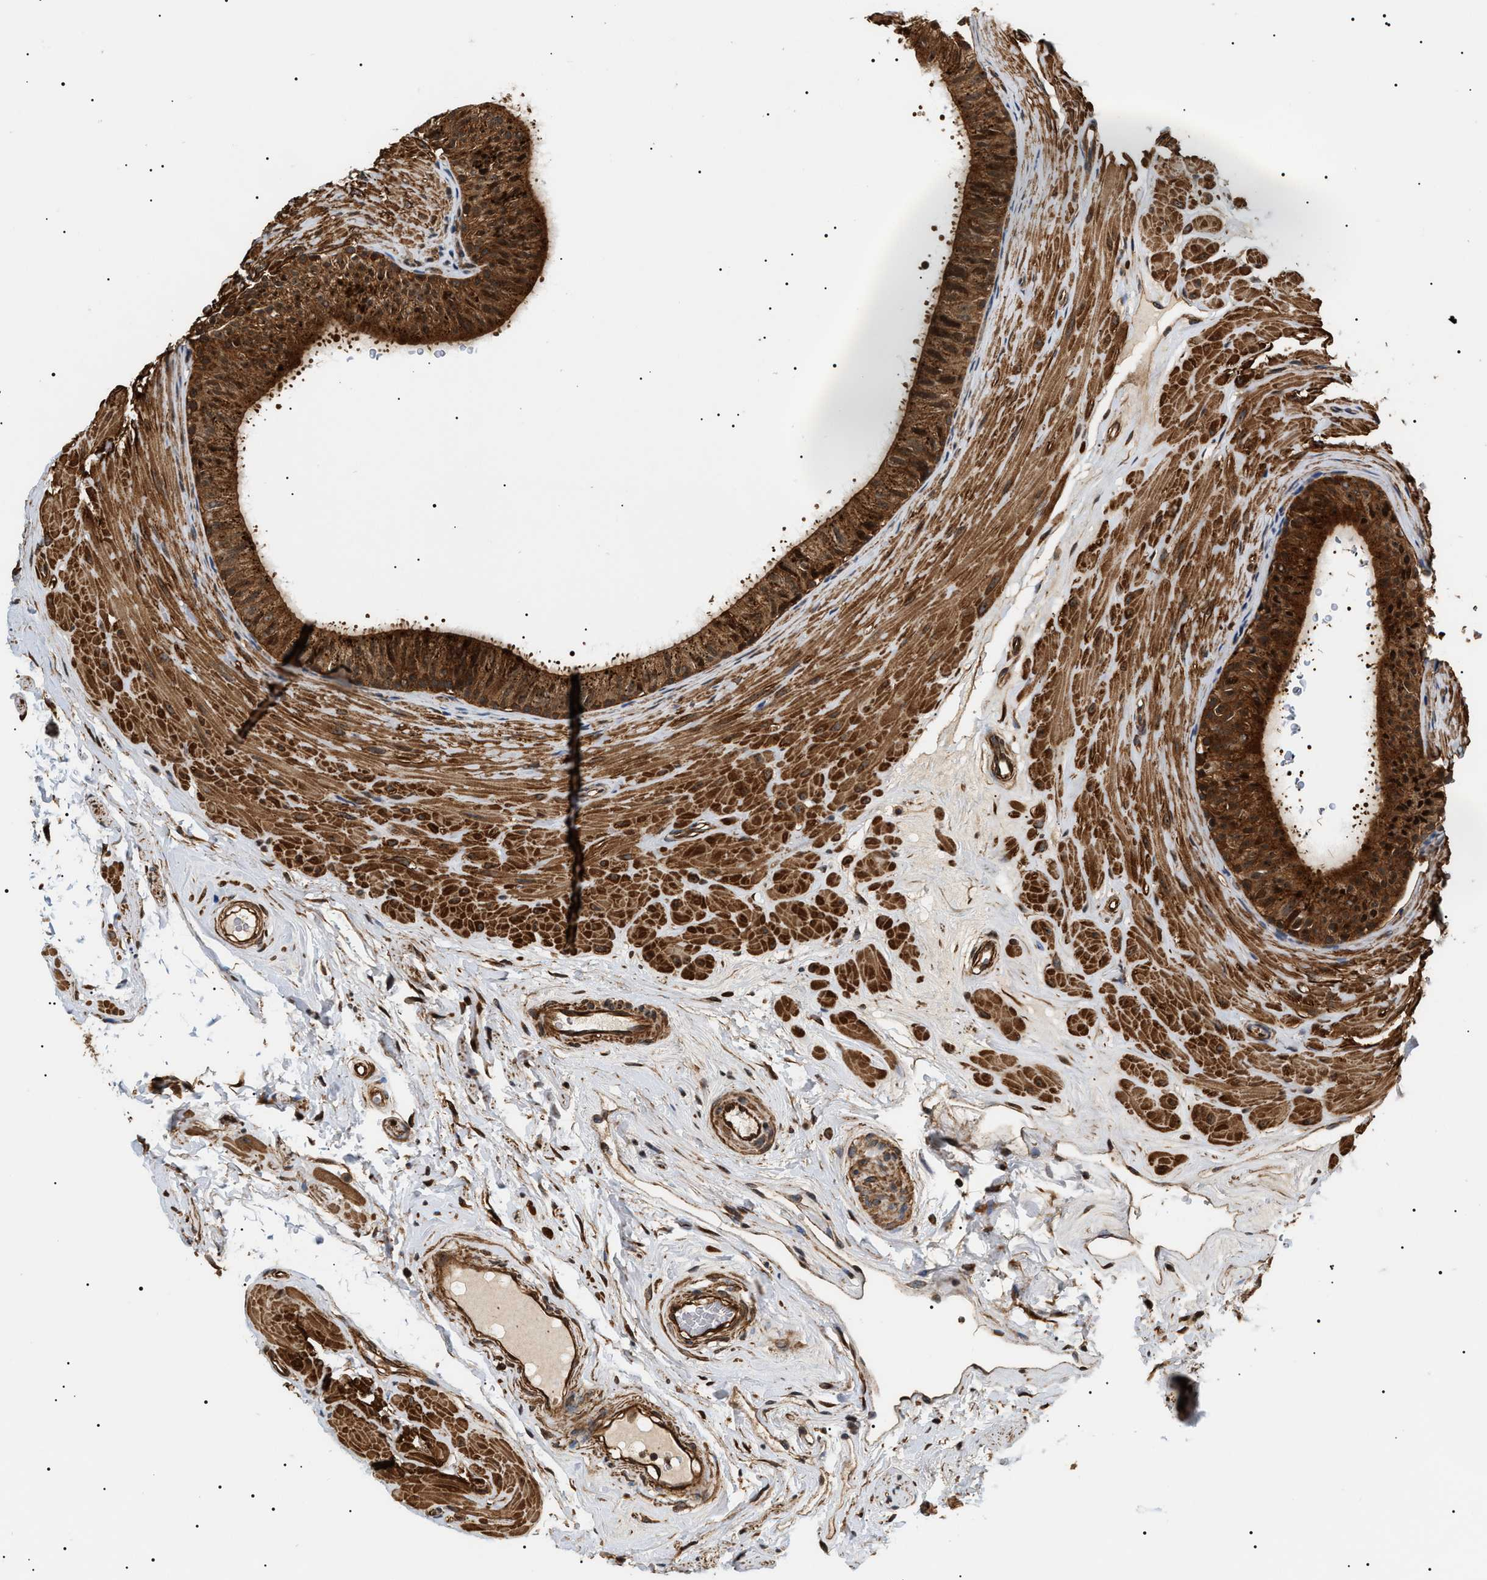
{"staining": {"intensity": "strong", "quantity": ">75%", "location": "cytoplasmic/membranous"}, "tissue": "epididymis", "cell_type": "Glandular cells", "image_type": "normal", "snomed": [{"axis": "morphology", "description": "Normal tissue, NOS"}, {"axis": "topography", "description": "Epididymis"}], "caption": "Epididymis stained with immunohistochemistry (IHC) reveals strong cytoplasmic/membranous expression in about >75% of glandular cells.", "gene": "SH3GLB2", "patient": {"sex": "male", "age": 34}}